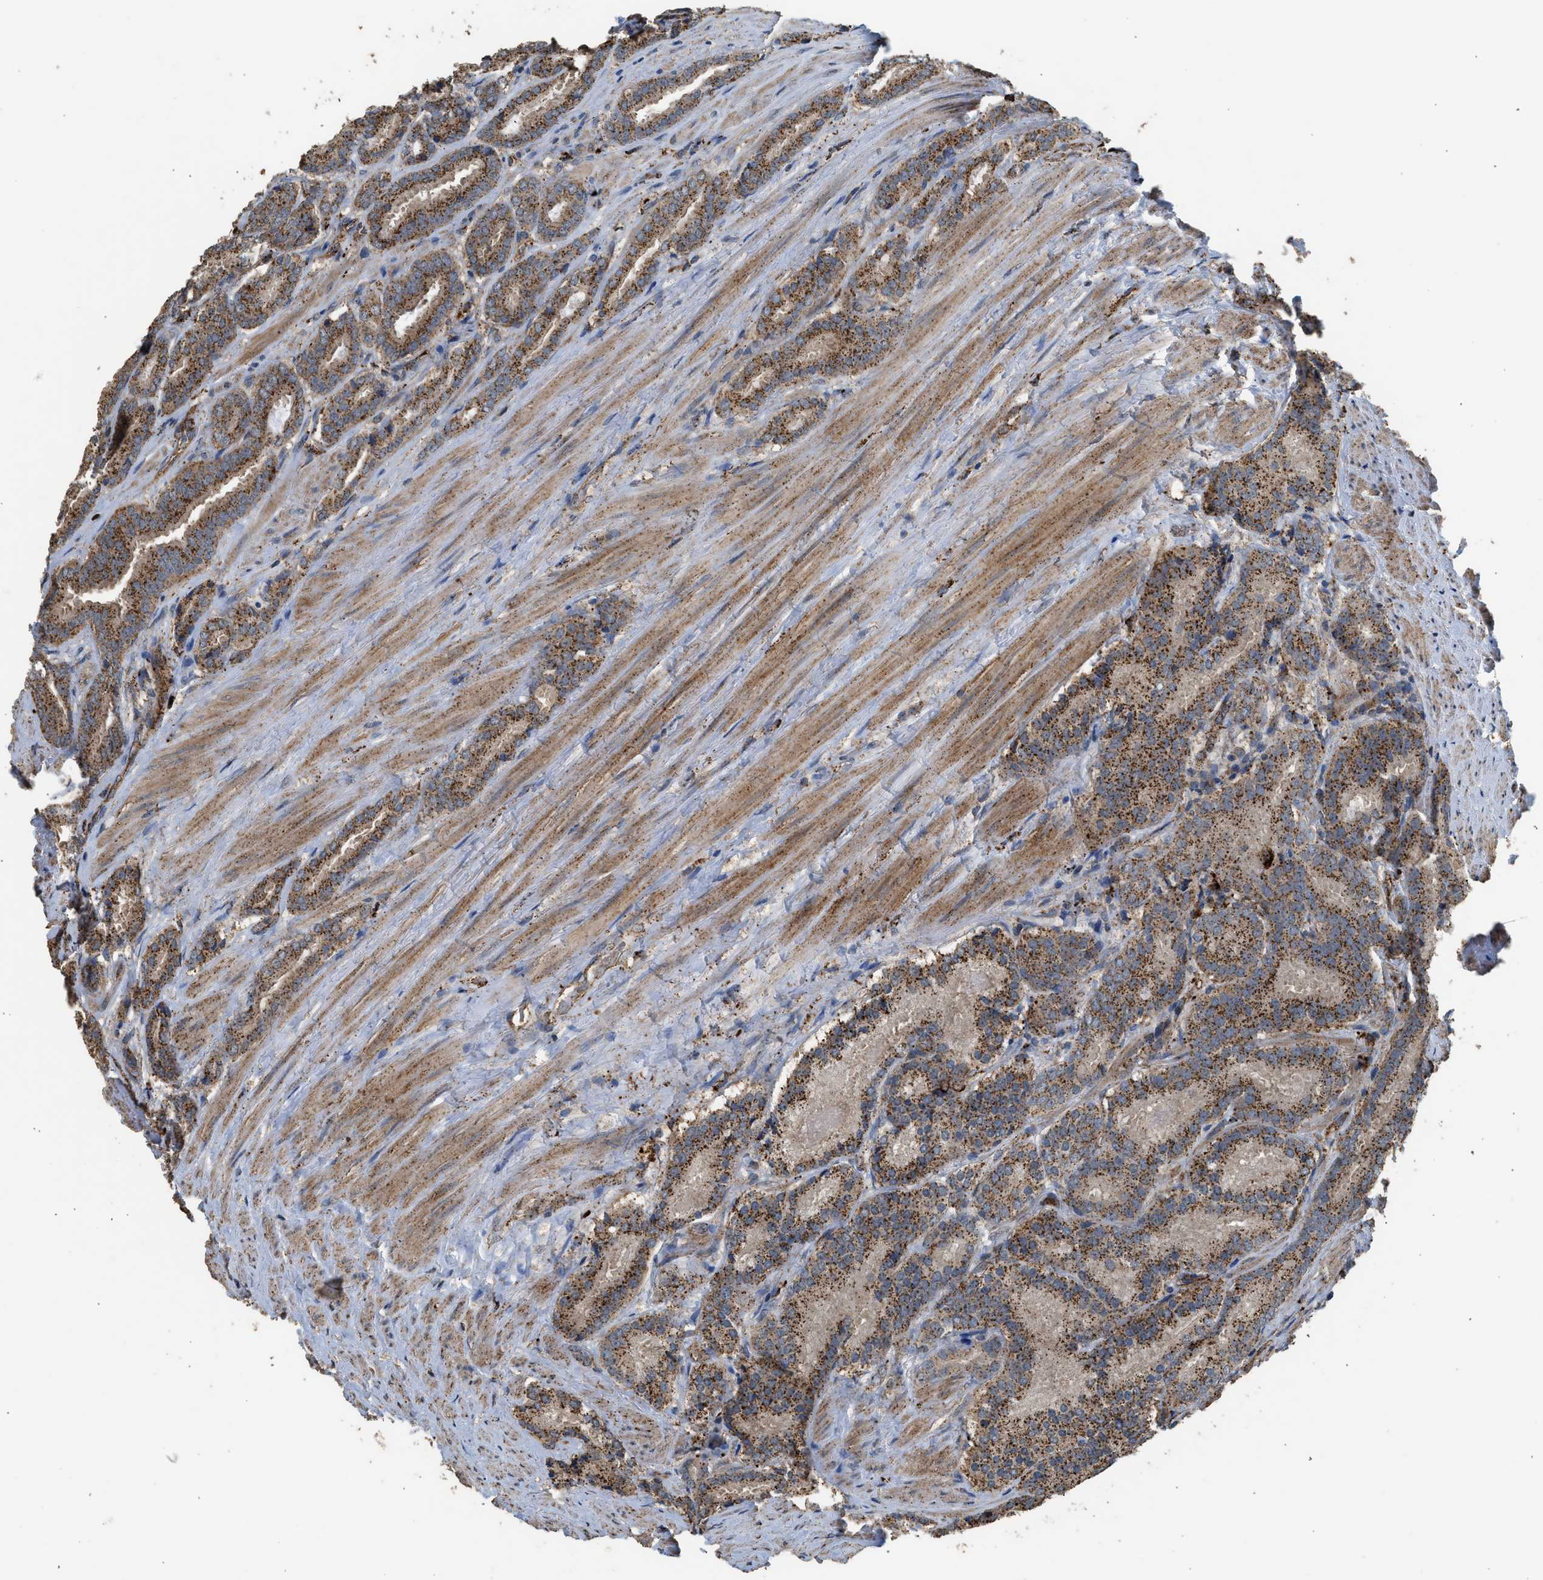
{"staining": {"intensity": "moderate", "quantity": ">75%", "location": "cytoplasmic/membranous"}, "tissue": "prostate cancer", "cell_type": "Tumor cells", "image_type": "cancer", "snomed": [{"axis": "morphology", "description": "Adenocarcinoma, Low grade"}, {"axis": "topography", "description": "Prostate"}], "caption": "Immunohistochemical staining of prostate low-grade adenocarcinoma exhibits medium levels of moderate cytoplasmic/membranous staining in approximately >75% of tumor cells.", "gene": "CTSV", "patient": {"sex": "male", "age": 69}}